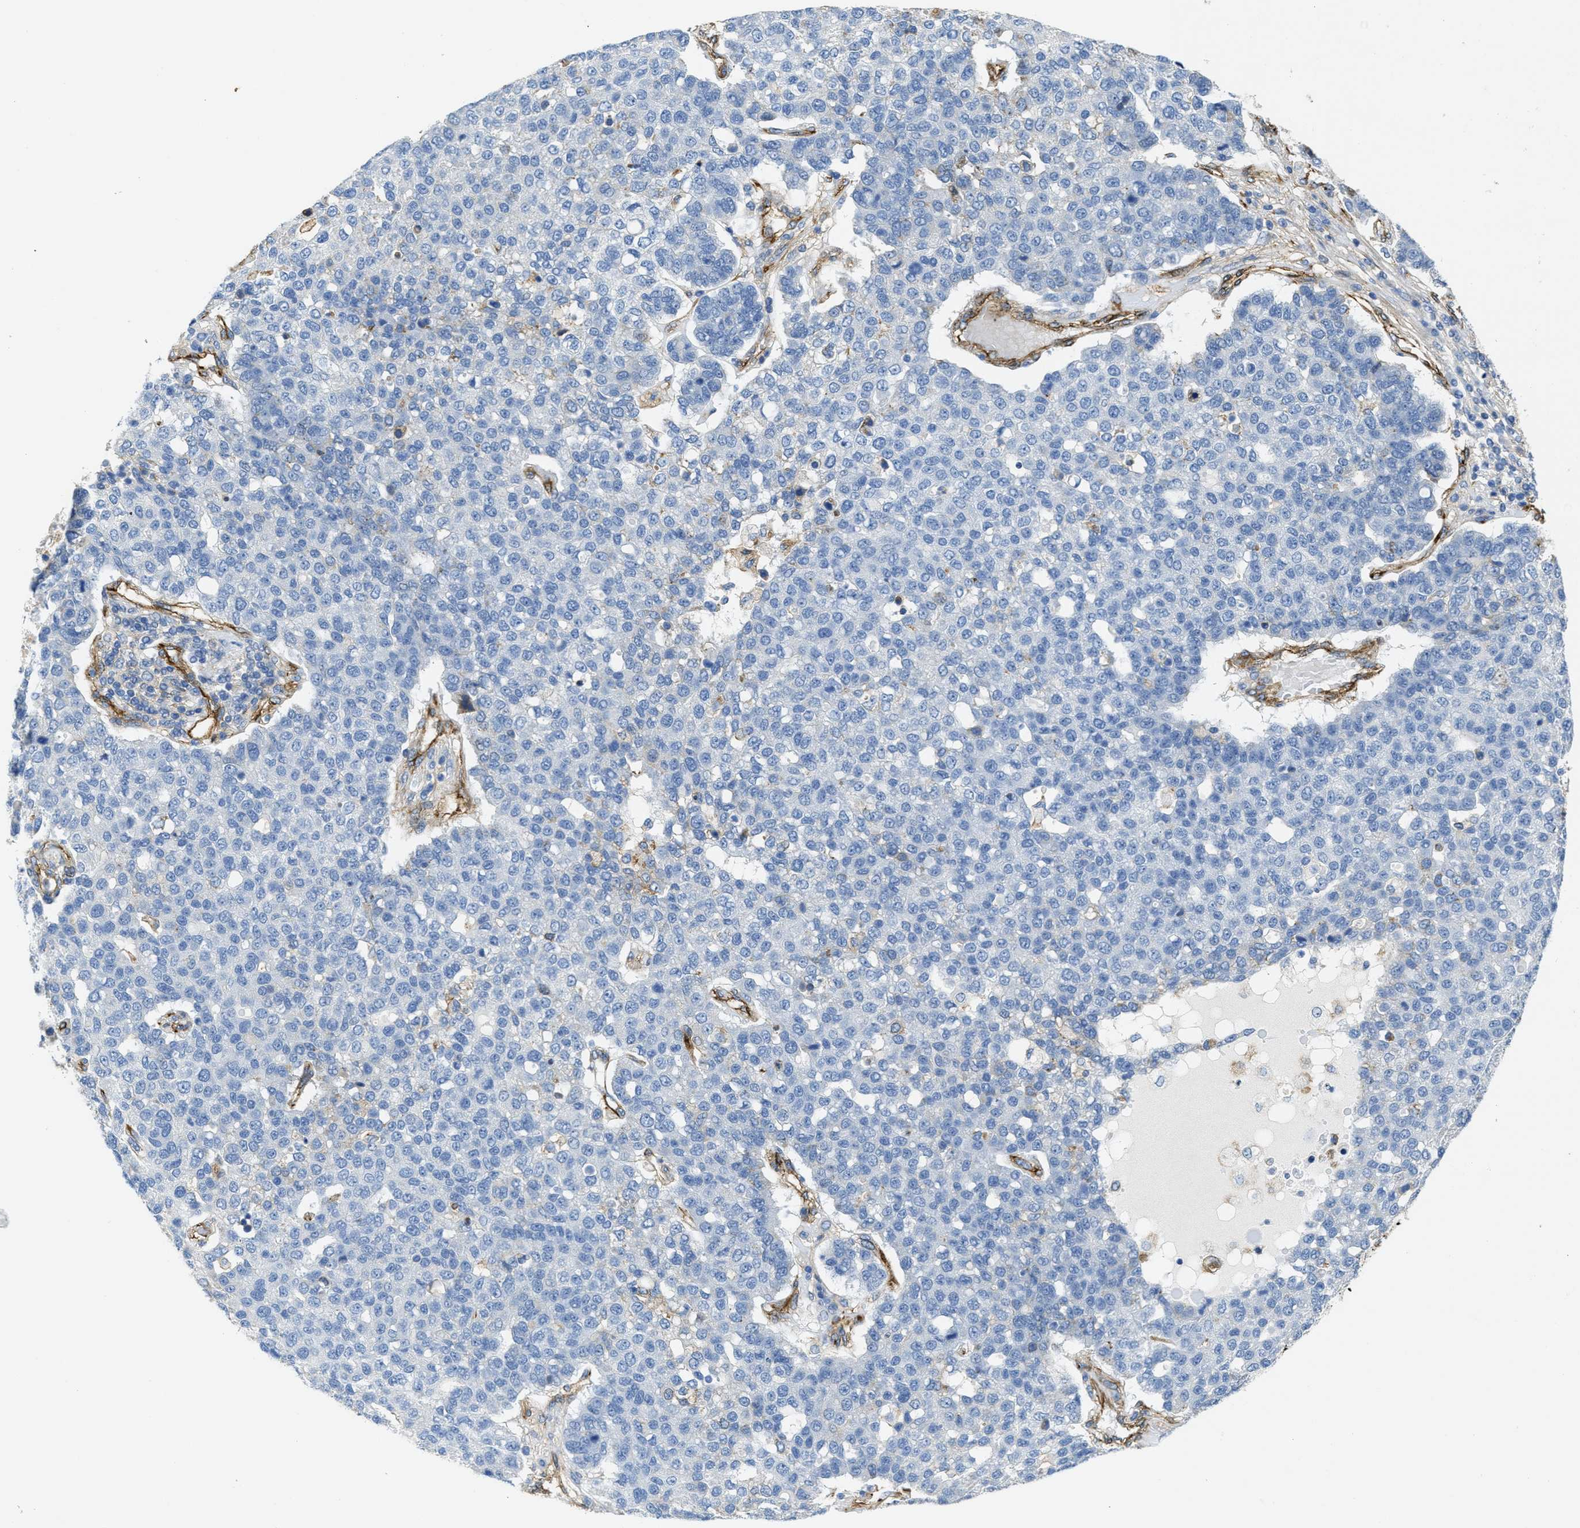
{"staining": {"intensity": "negative", "quantity": "none", "location": "none"}, "tissue": "pancreatic cancer", "cell_type": "Tumor cells", "image_type": "cancer", "snomed": [{"axis": "morphology", "description": "Adenocarcinoma, NOS"}, {"axis": "topography", "description": "Pancreas"}], "caption": "Pancreatic adenocarcinoma stained for a protein using IHC displays no expression tumor cells.", "gene": "NAB1", "patient": {"sex": "female", "age": 61}}